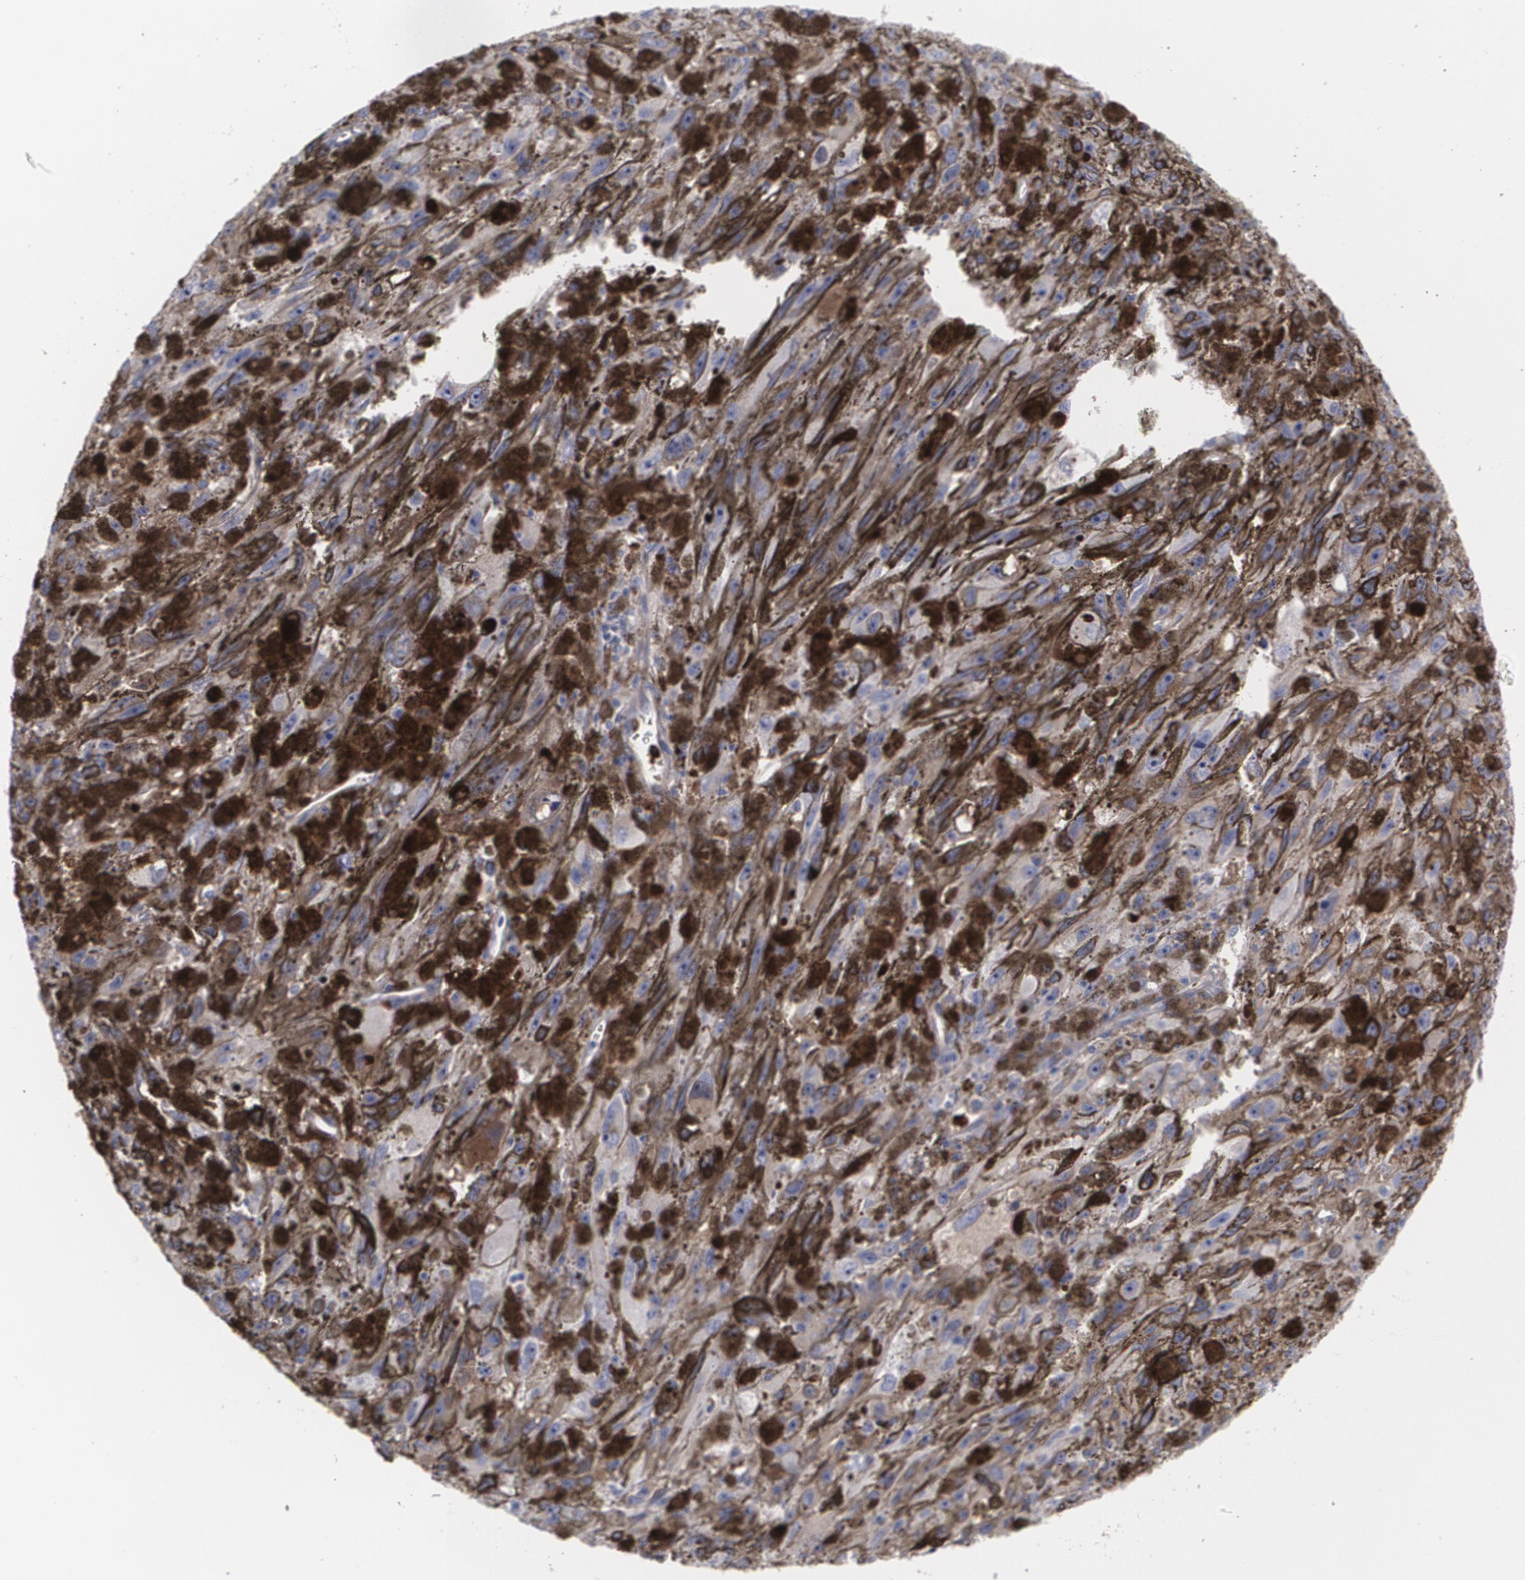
{"staining": {"intensity": "negative", "quantity": "none", "location": "none"}, "tissue": "melanoma", "cell_type": "Tumor cells", "image_type": "cancer", "snomed": [{"axis": "morphology", "description": "Malignant melanoma, NOS"}, {"axis": "topography", "description": "Skin"}], "caption": "Tumor cells are negative for brown protein staining in melanoma.", "gene": "LRG1", "patient": {"sex": "female", "age": 104}}